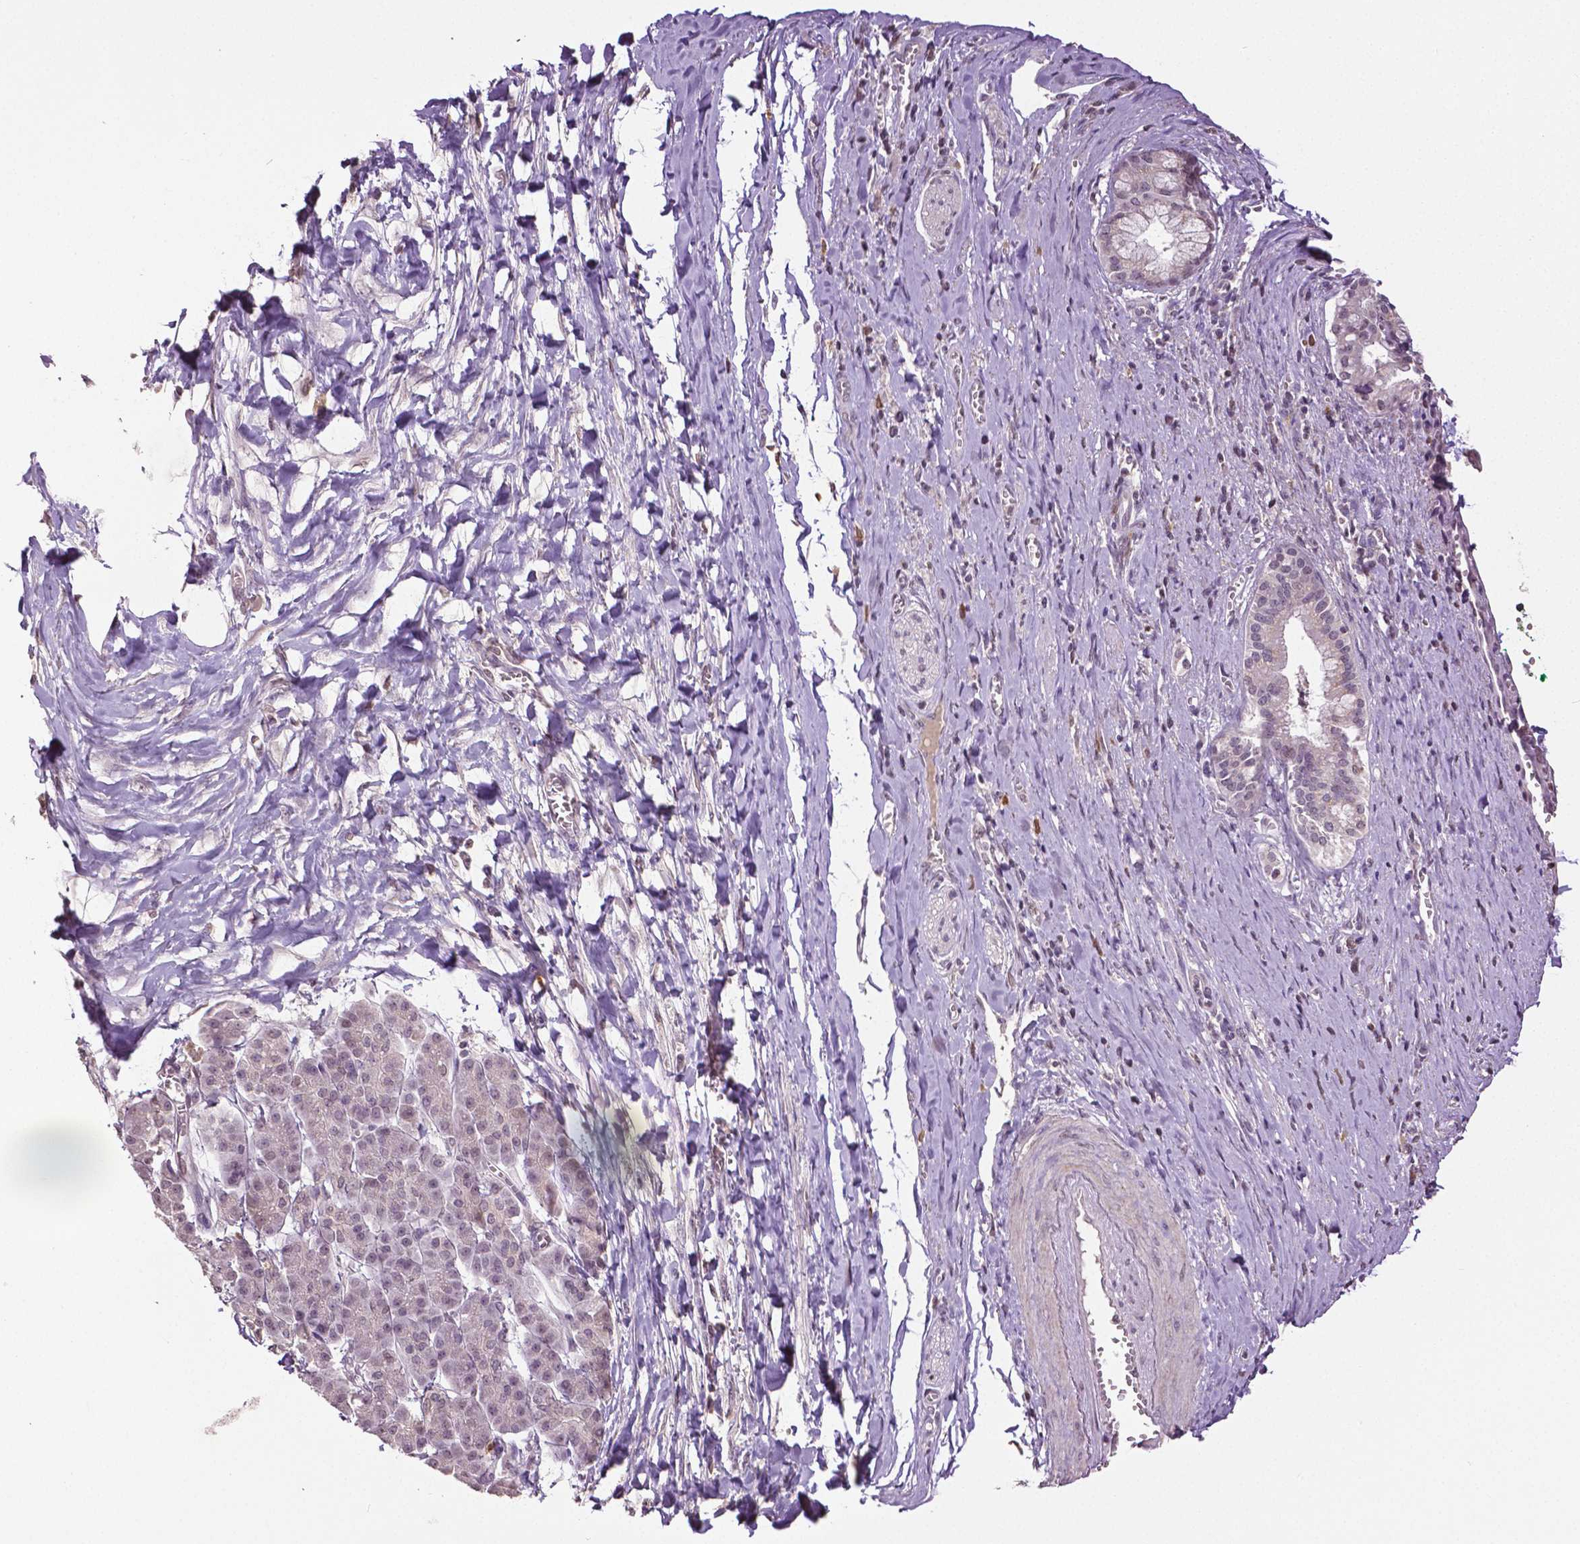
{"staining": {"intensity": "weak", "quantity": "<25%", "location": "nuclear"}, "tissue": "pancreatic cancer", "cell_type": "Tumor cells", "image_type": "cancer", "snomed": [{"axis": "morphology", "description": "Normal tissue, NOS"}, {"axis": "morphology", "description": "Adenocarcinoma, NOS"}, {"axis": "topography", "description": "Lymph node"}, {"axis": "topography", "description": "Pancreas"}], "caption": "IHC of human pancreatic cancer exhibits no expression in tumor cells. (Immunohistochemistry (ihc), brightfield microscopy, high magnification).", "gene": "DLX5", "patient": {"sex": "female", "age": 58}}